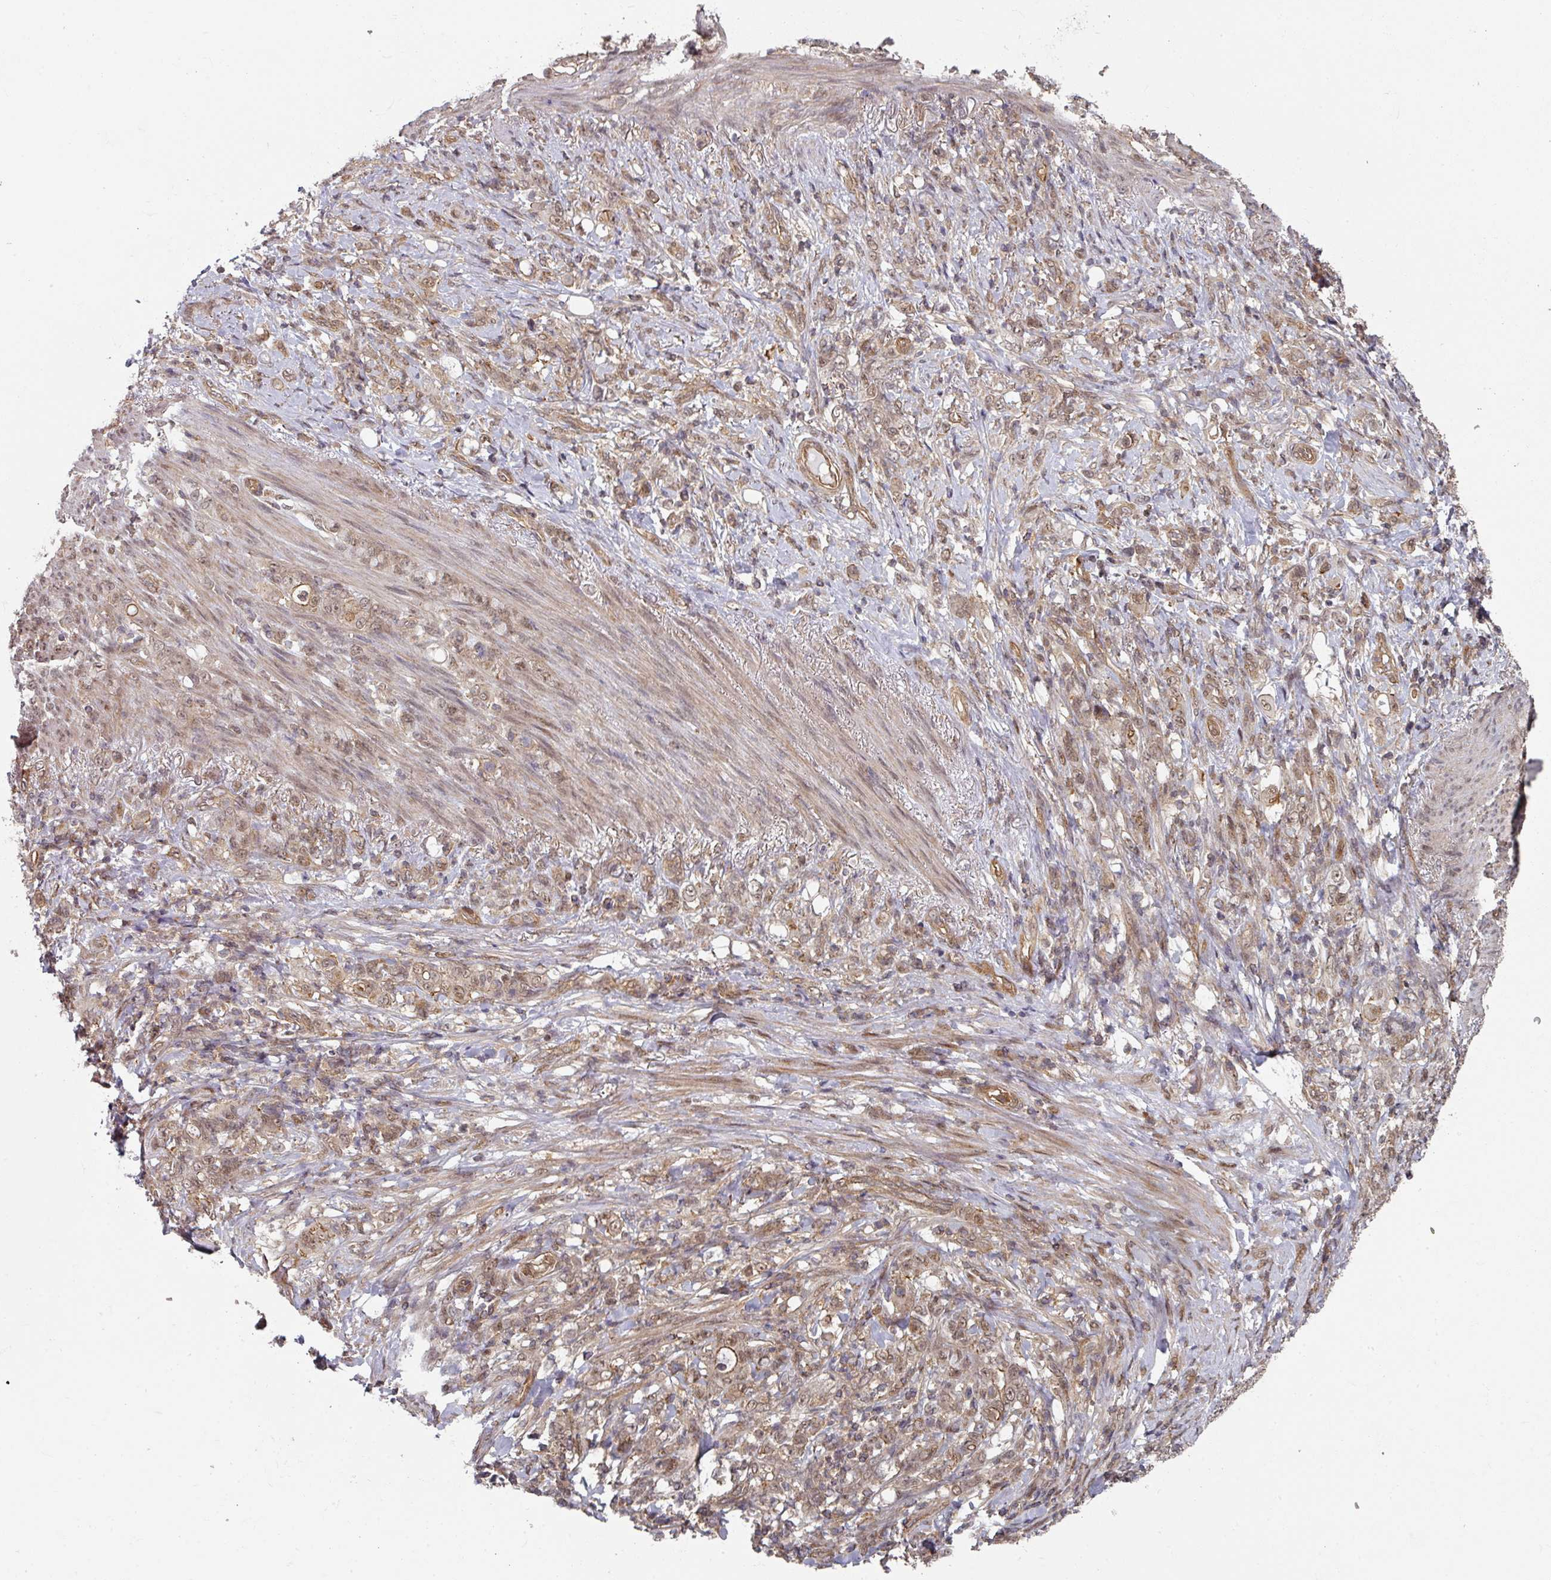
{"staining": {"intensity": "moderate", "quantity": "25%-75%", "location": "nuclear"}, "tissue": "stomach cancer", "cell_type": "Tumor cells", "image_type": "cancer", "snomed": [{"axis": "morphology", "description": "Adenocarcinoma, NOS"}, {"axis": "topography", "description": "Stomach"}], "caption": "This micrograph shows adenocarcinoma (stomach) stained with immunohistochemistry (IHC) to label a protein in brown. The nuclear of tumor cells show moderate positivity for the protein. Nuclei are counter-stained blue.", "gene": "PSME3IP1", "patient": {"sex": "female", "age": 79}}